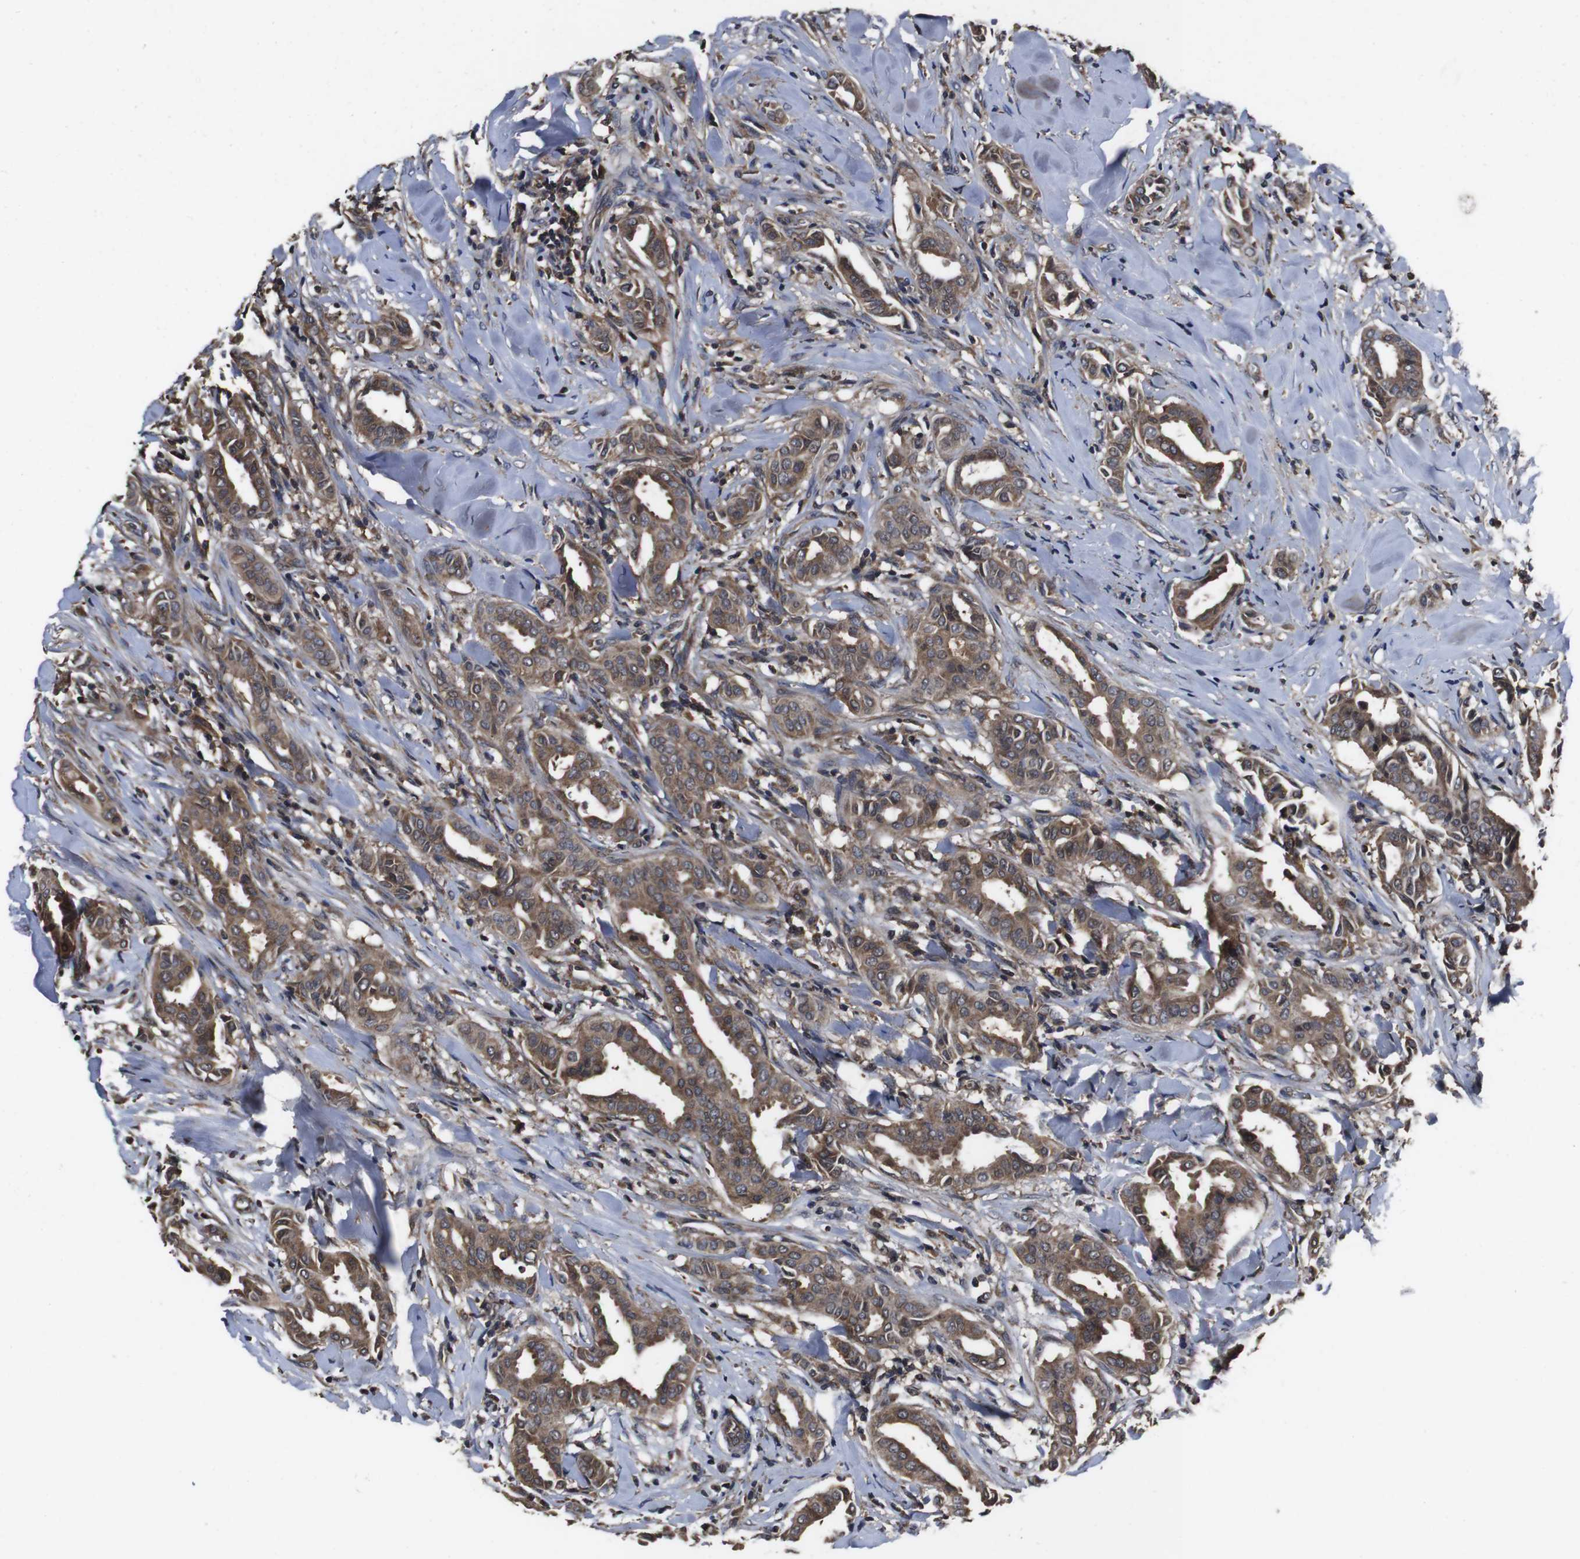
{"staining": {"intensity": "strong", "quantity": ">75%", "location": "cytoplasmic/membranous"}, "tissue": "head and neck cancer", "cell_type": "Tumor cells", "image_type": "cancer", "snomed": [{"axis": "morphology", "description": "Adenocarcinoma, NOS"}, {"axis": "topography", "description": "Salivary gland"}, {"axis": "topography", "description": "Head-Neck"}], "caption": "DAB immunohistochemical staining of head and neck adenocarcinoma exhibits strong cytoplasmic/membranous protein positivity in about >75% of tumor cells.", "gene": "CXCL11", "patient": {"sex": "female", "age": 59}}